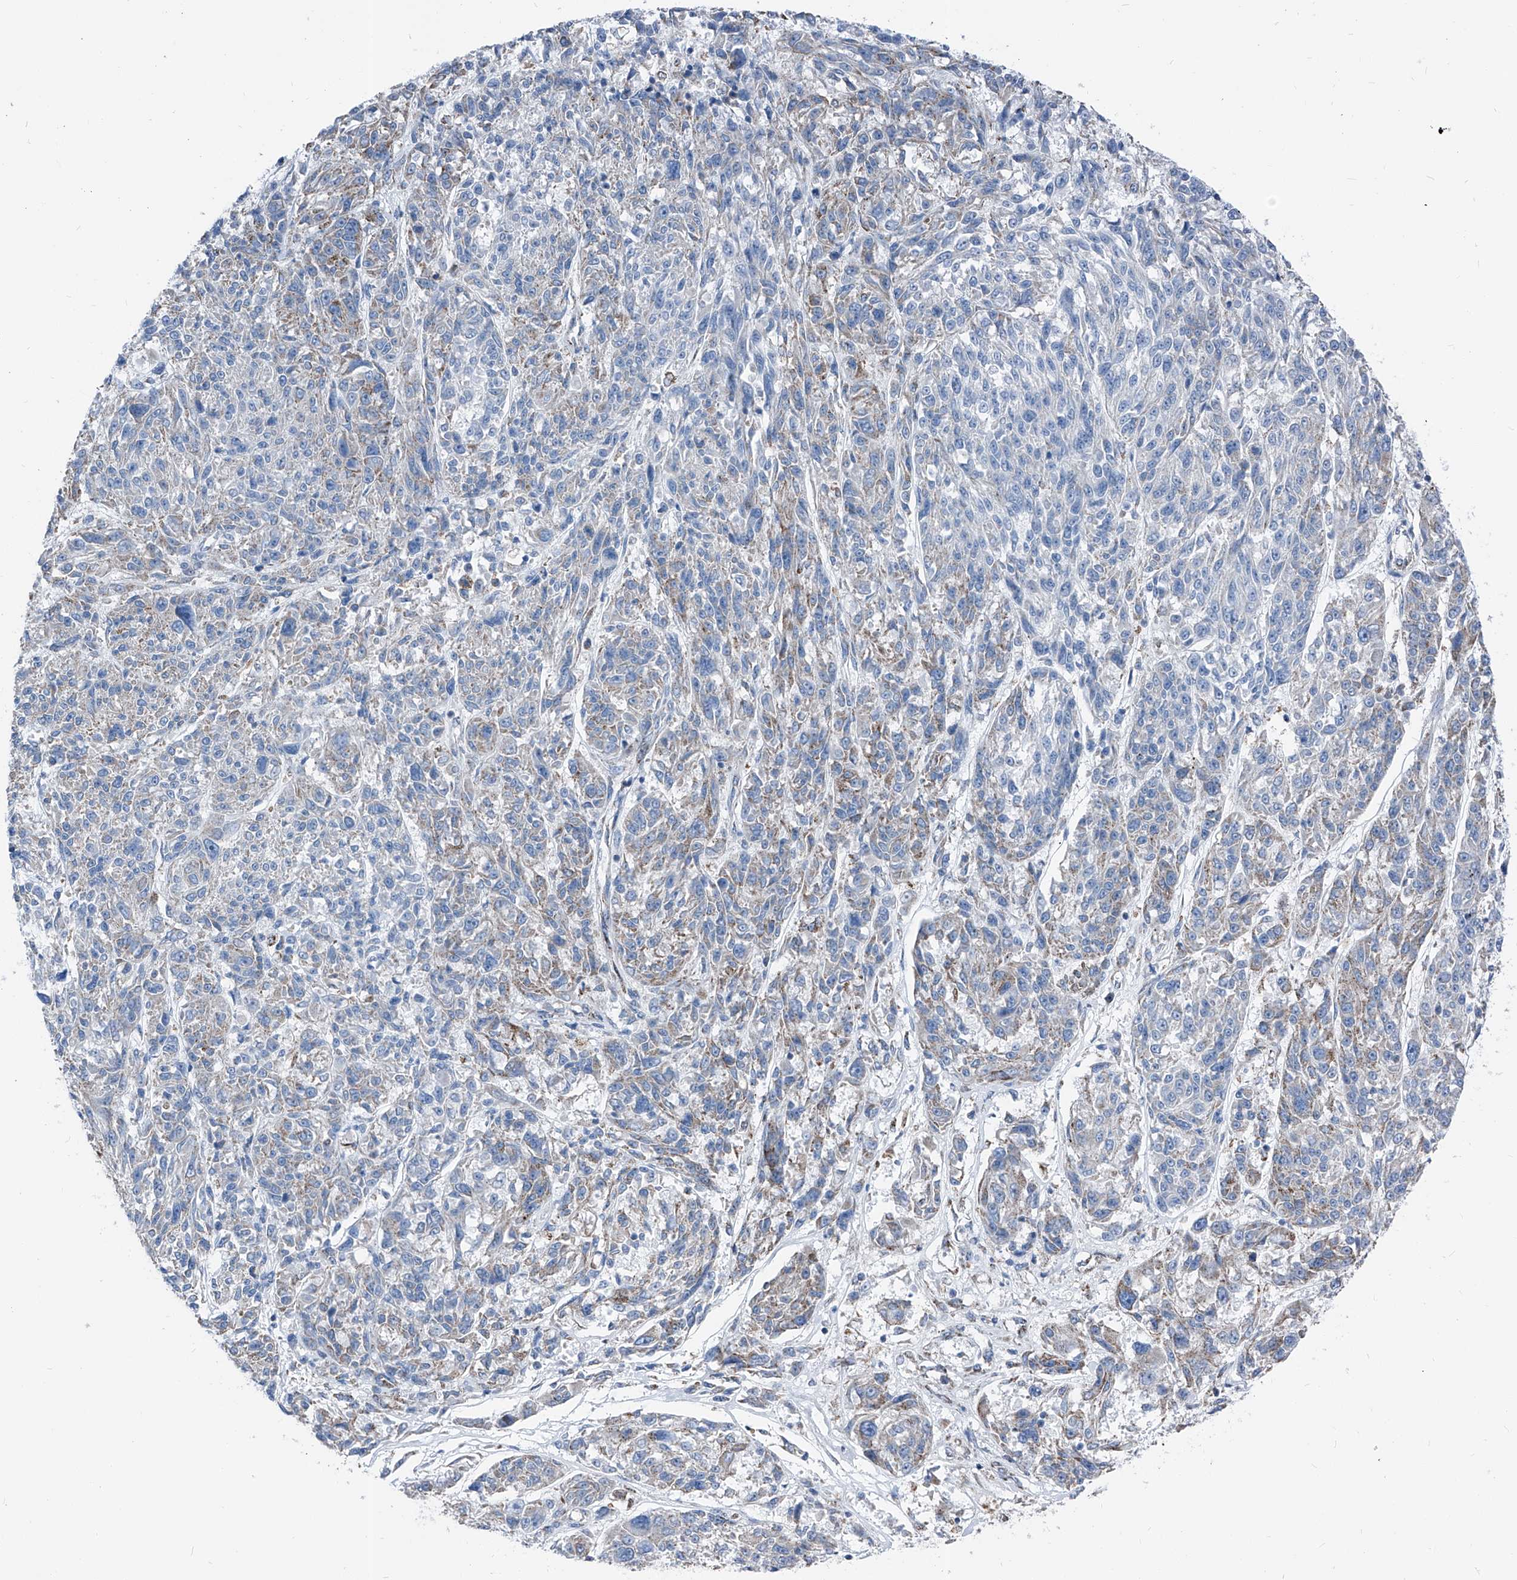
{"staining": {"intensity": "weak", "quantity": "<25%", "location": "cytoplasmic/membranous"}, "tissue": "melanoma", "cell_type": "Tumor cells", "image_type": "cancer", "snomed": [{"axis": "morphology", "description": "Malignant melanoma, NOS"}, {"axis": "topography", "description": "Skin"}], "caption": "A histopathology image of melanoma stained for a protein exhibits no brown staining in tumor cells. Brightfield microscopy of IHC stained with DAB (3,3'-diaminobenzidine) (brown) and hematoxylin (blue), captured at high magnification.", "gene": "AGPS", "patient": {"sex": "male", "age": 53}}